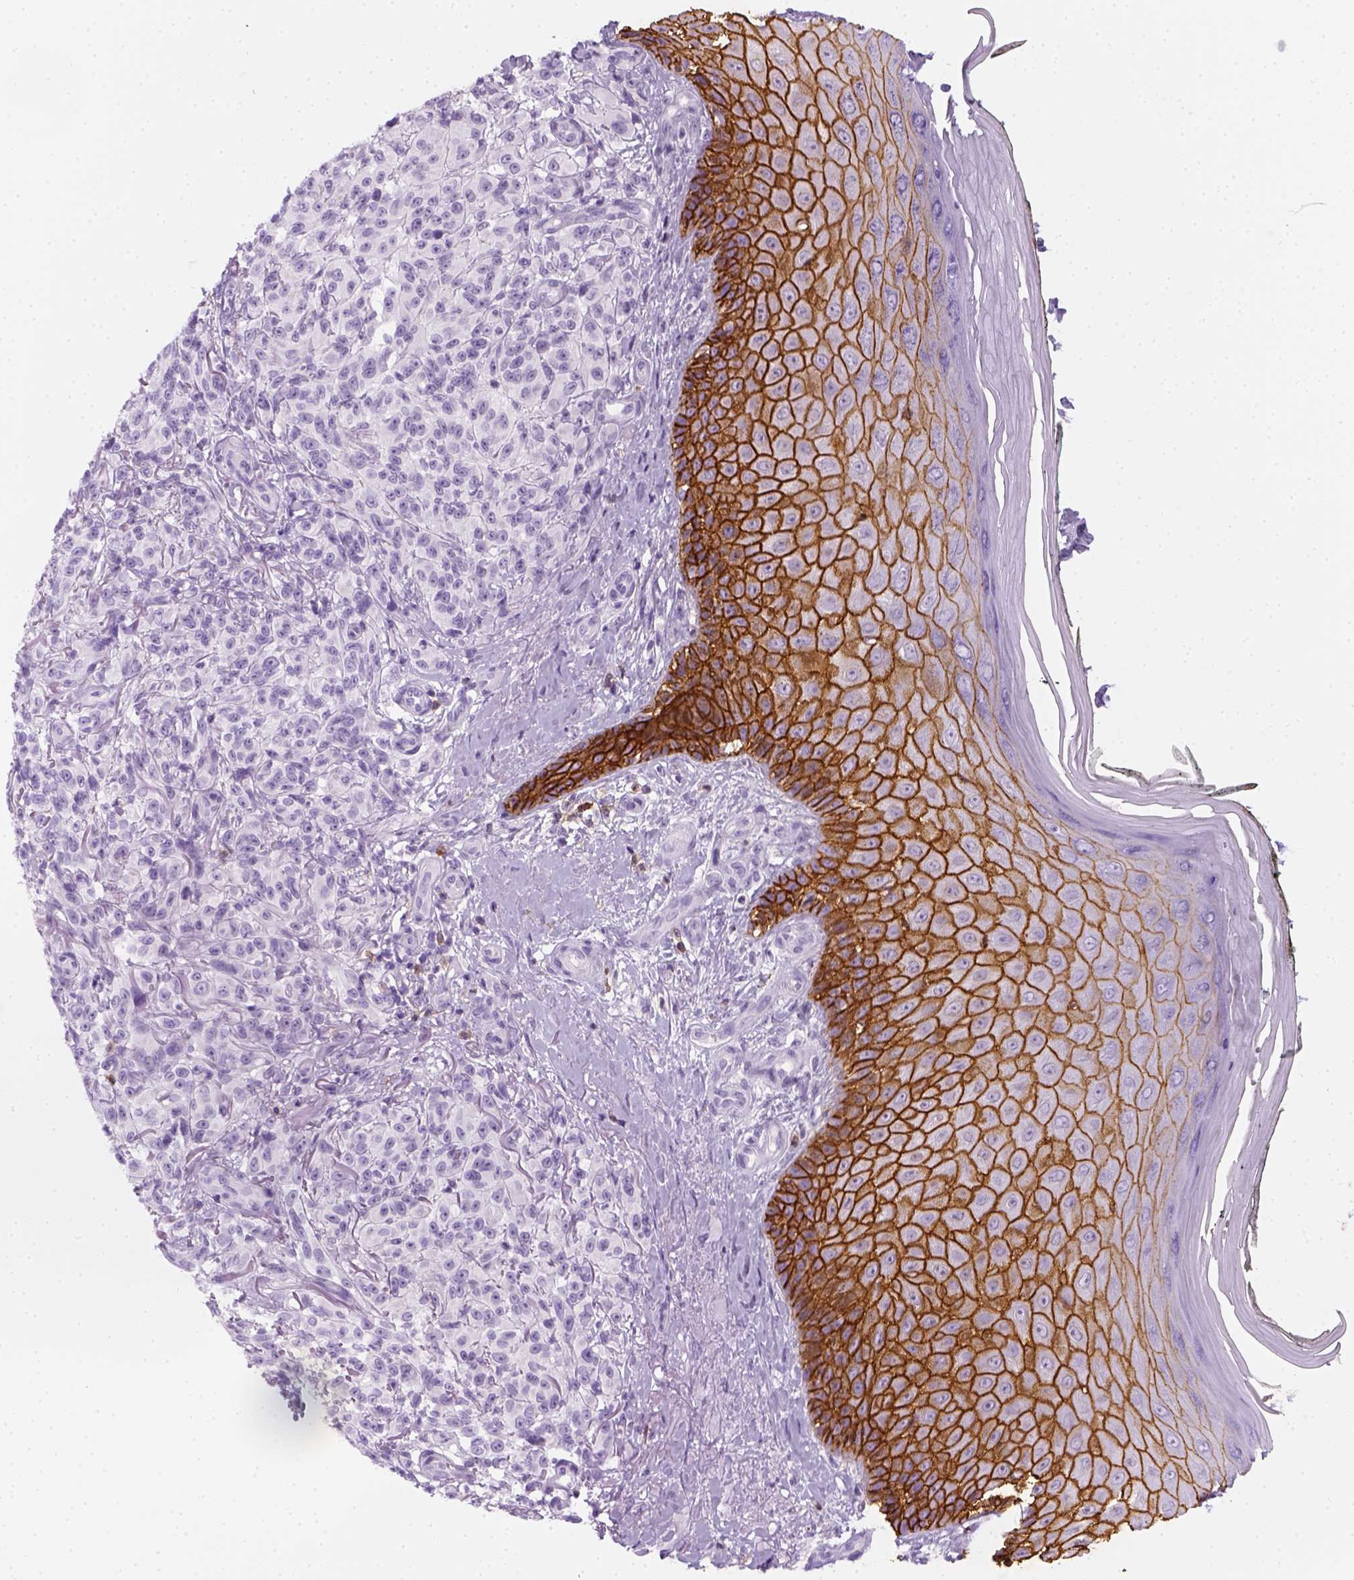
{"staining": {"intensity": "negative", "quantity": "none", "location": "none"}, "tissue": "melanoma", "cell_type": "Tumor cells", "image_type": "cancer", "snomed": [{"axis": "morphology", "description": "Malignant melanoma, NOS"}, {"axis": "topography", "description": "Skin"}], "caption": "Human malignant melanoma stained for a protein using immunohistochemistry shows no positivity in tumor cells.", "gene": "AQP3", "patient": {"sex": "female", "age": 85}}